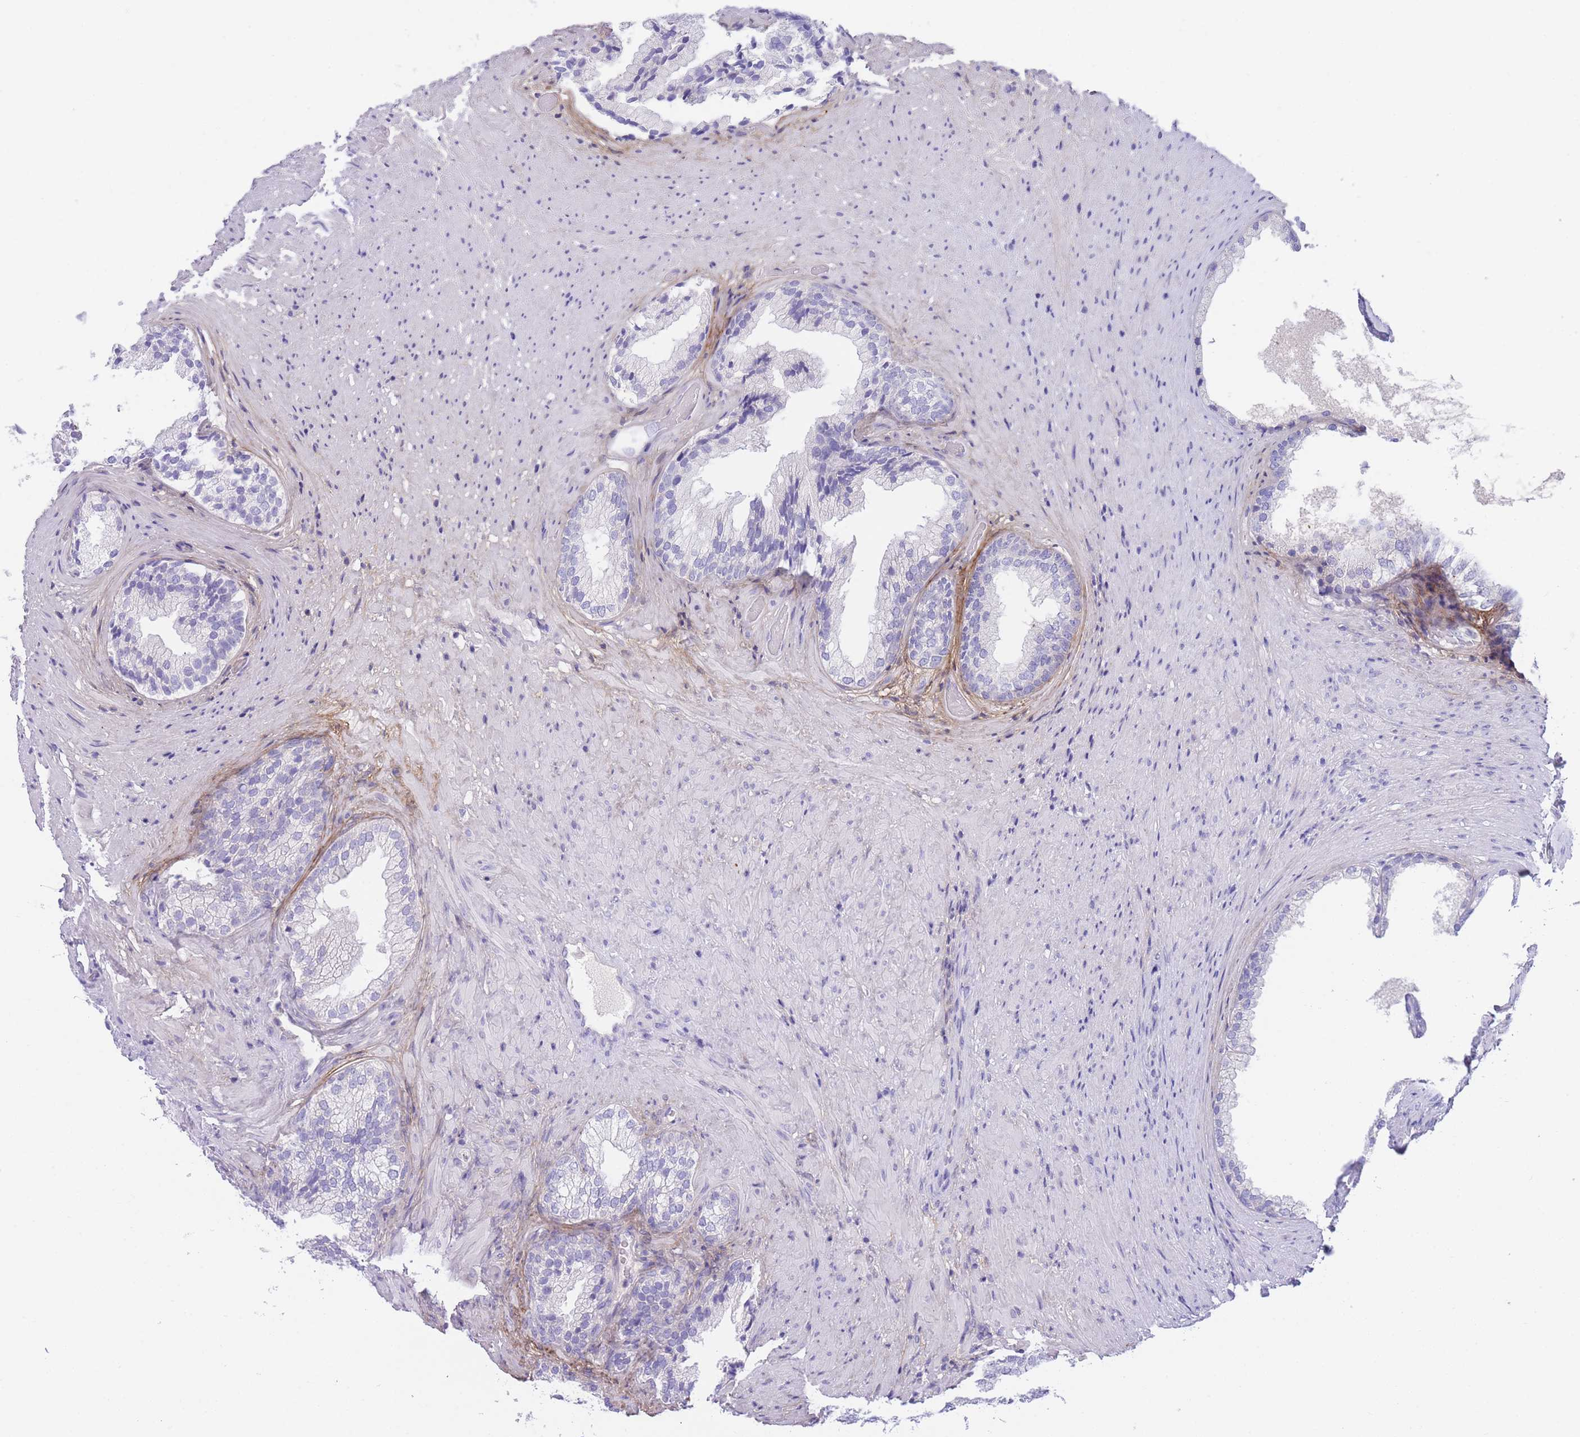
{"staining": {"intensity": "negative", "quantity": "none", "location": "none"}, "tissue": "prostate", "cell_type": "Glandular cells", "image_type": "normal", "snomed": [{"axis": "morphology", "description": "Normal tissue, NOS"}, {"axis": "topography", "description": "Prostate"}], "caption": "The IHC histopathology image has no significant staining in glandular cells of prostate.", "gene": "PCDHB3", "patient": {"sex": "male", "age": 76}}